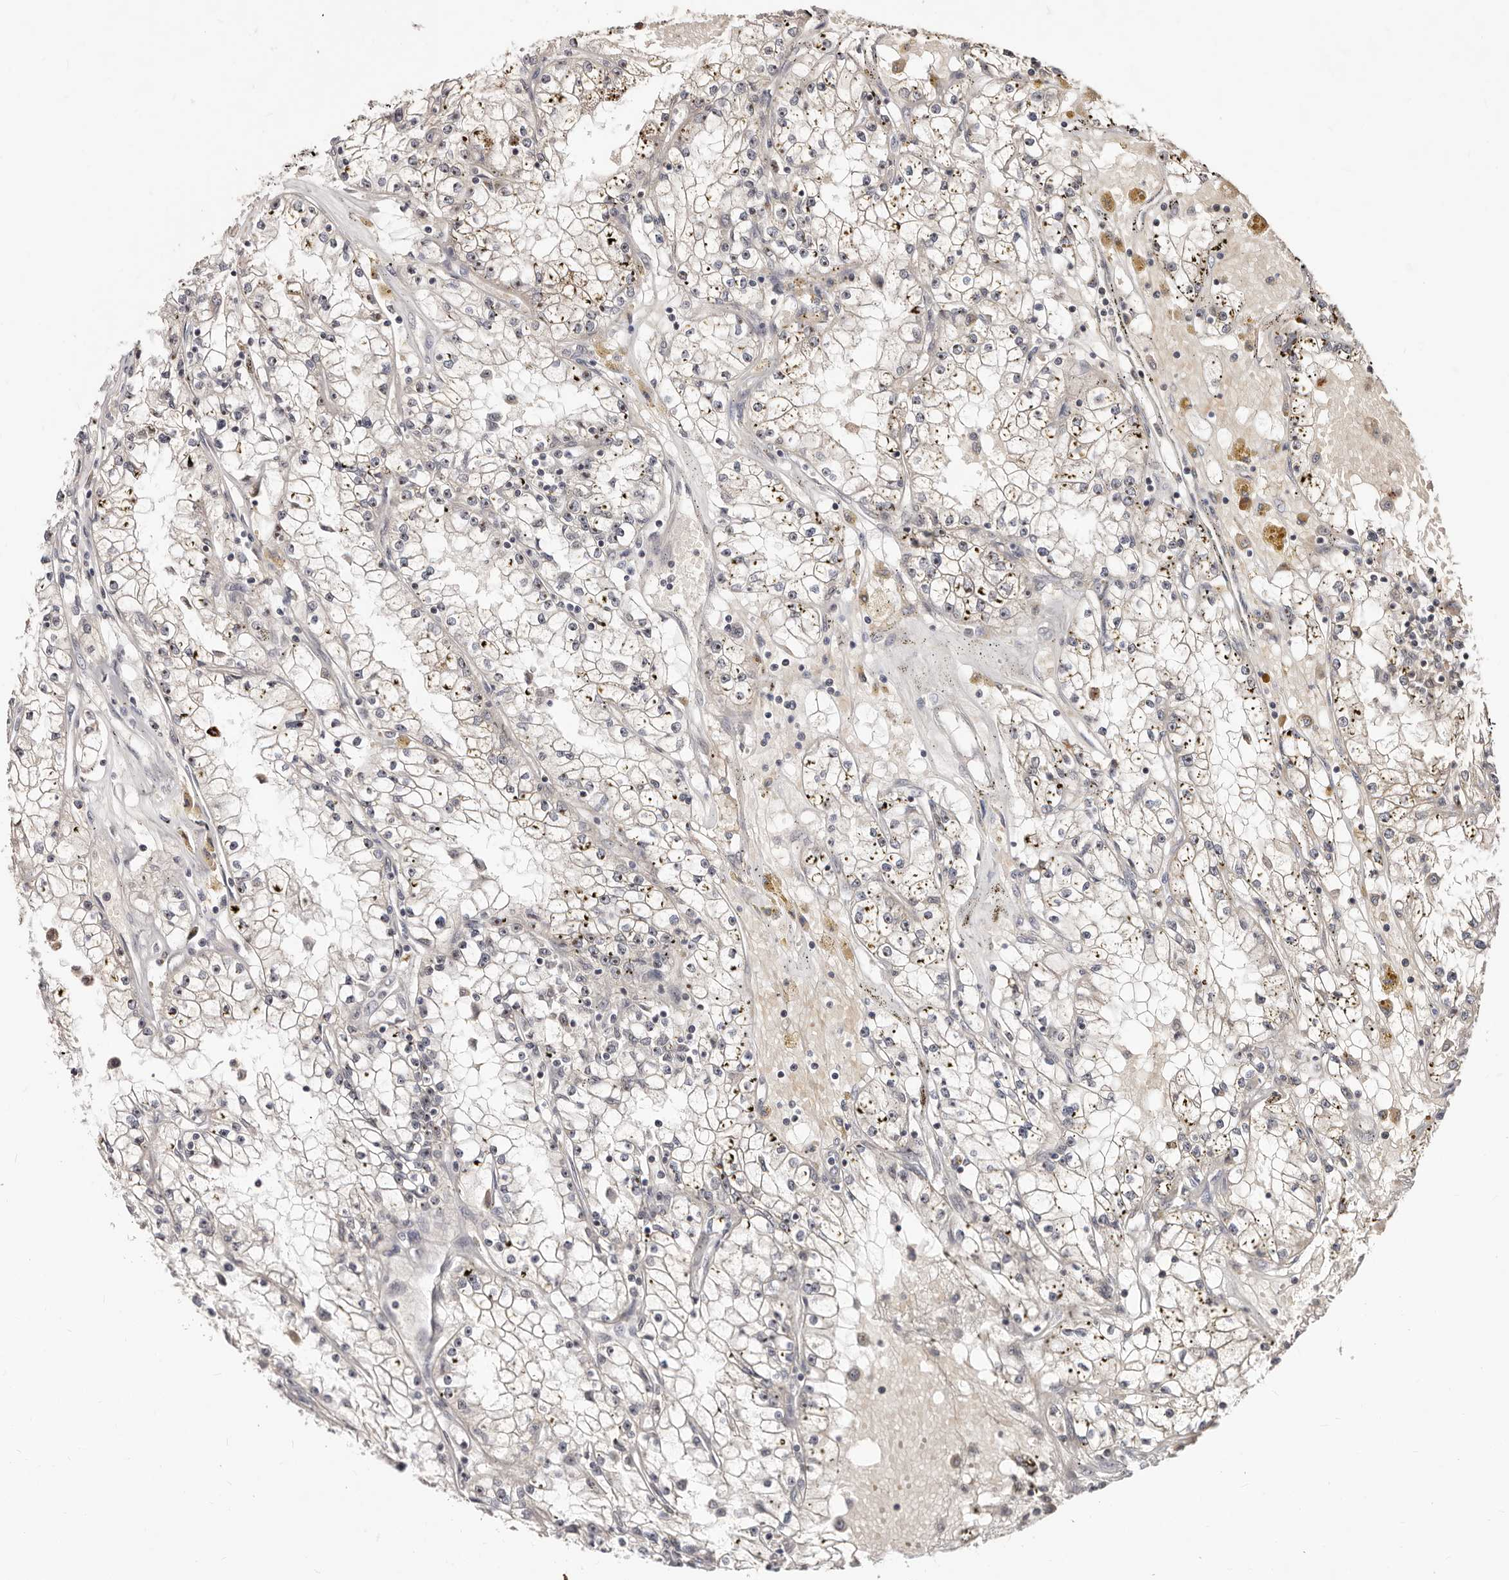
{"staining": {"intensity": "moderate", "quantity": "<25%", "location": "nuclear"}, "tissue": "renal cancer", "cell_type": "Tumor cells", "image_type": "cancer", "snomed": [{"axis": "morphology", "description": "Adenocarcinoma, NOS"}, {"axis": "topography", "description": "Kidney"}], "caption": "A micrograph of adenocarcinoma (renal) stained for a protein reveals moderate nuclear brown staining in tumor cells.", "gene": "APOL6", "patient": {"sex": "male", "age": 56}}